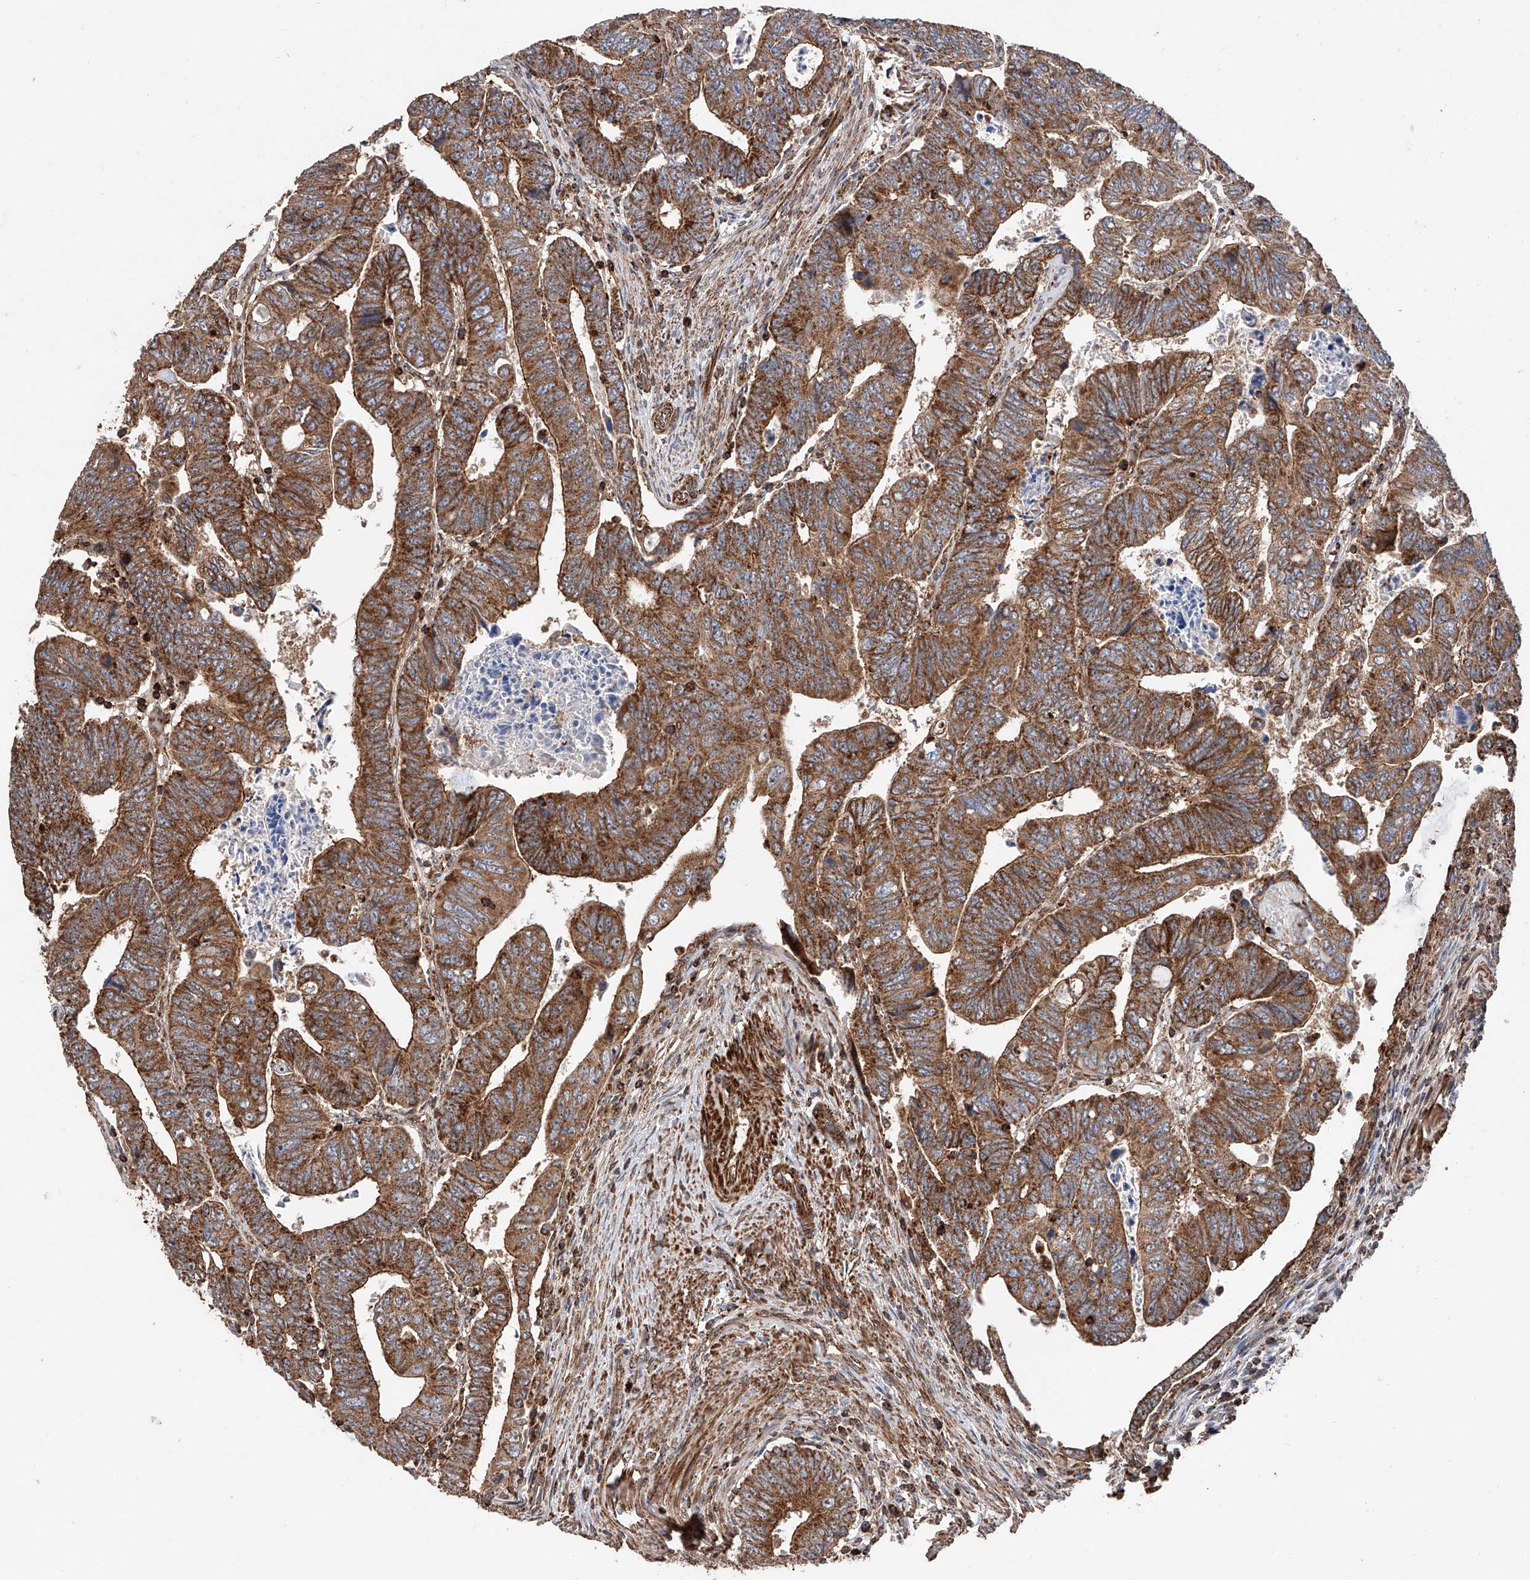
{"staining": {"intensity": "moderate", "quantity": ">75%", "location": "cytoplasmic/membranous"}, "tissue": "colorectal cancer", "cell_type": "Tumor cells", "image_type": "cancer", "snomed": [{"axis": "morphology", "description": "Normal tissue, NOS"}, {"axis": "morphology", "description": "Adenocarcinoma, NOS"}, {"axis": "topography", "description": "Rectum"}], "caption": "The immunohistochemical stain shows moderate cytoplasmic/membranous staining in tumor cells of colorectal cancer (adenocarcinoma) tissue.", "gene": "PISD", "patient": {"sex": "female", "age": 65}}